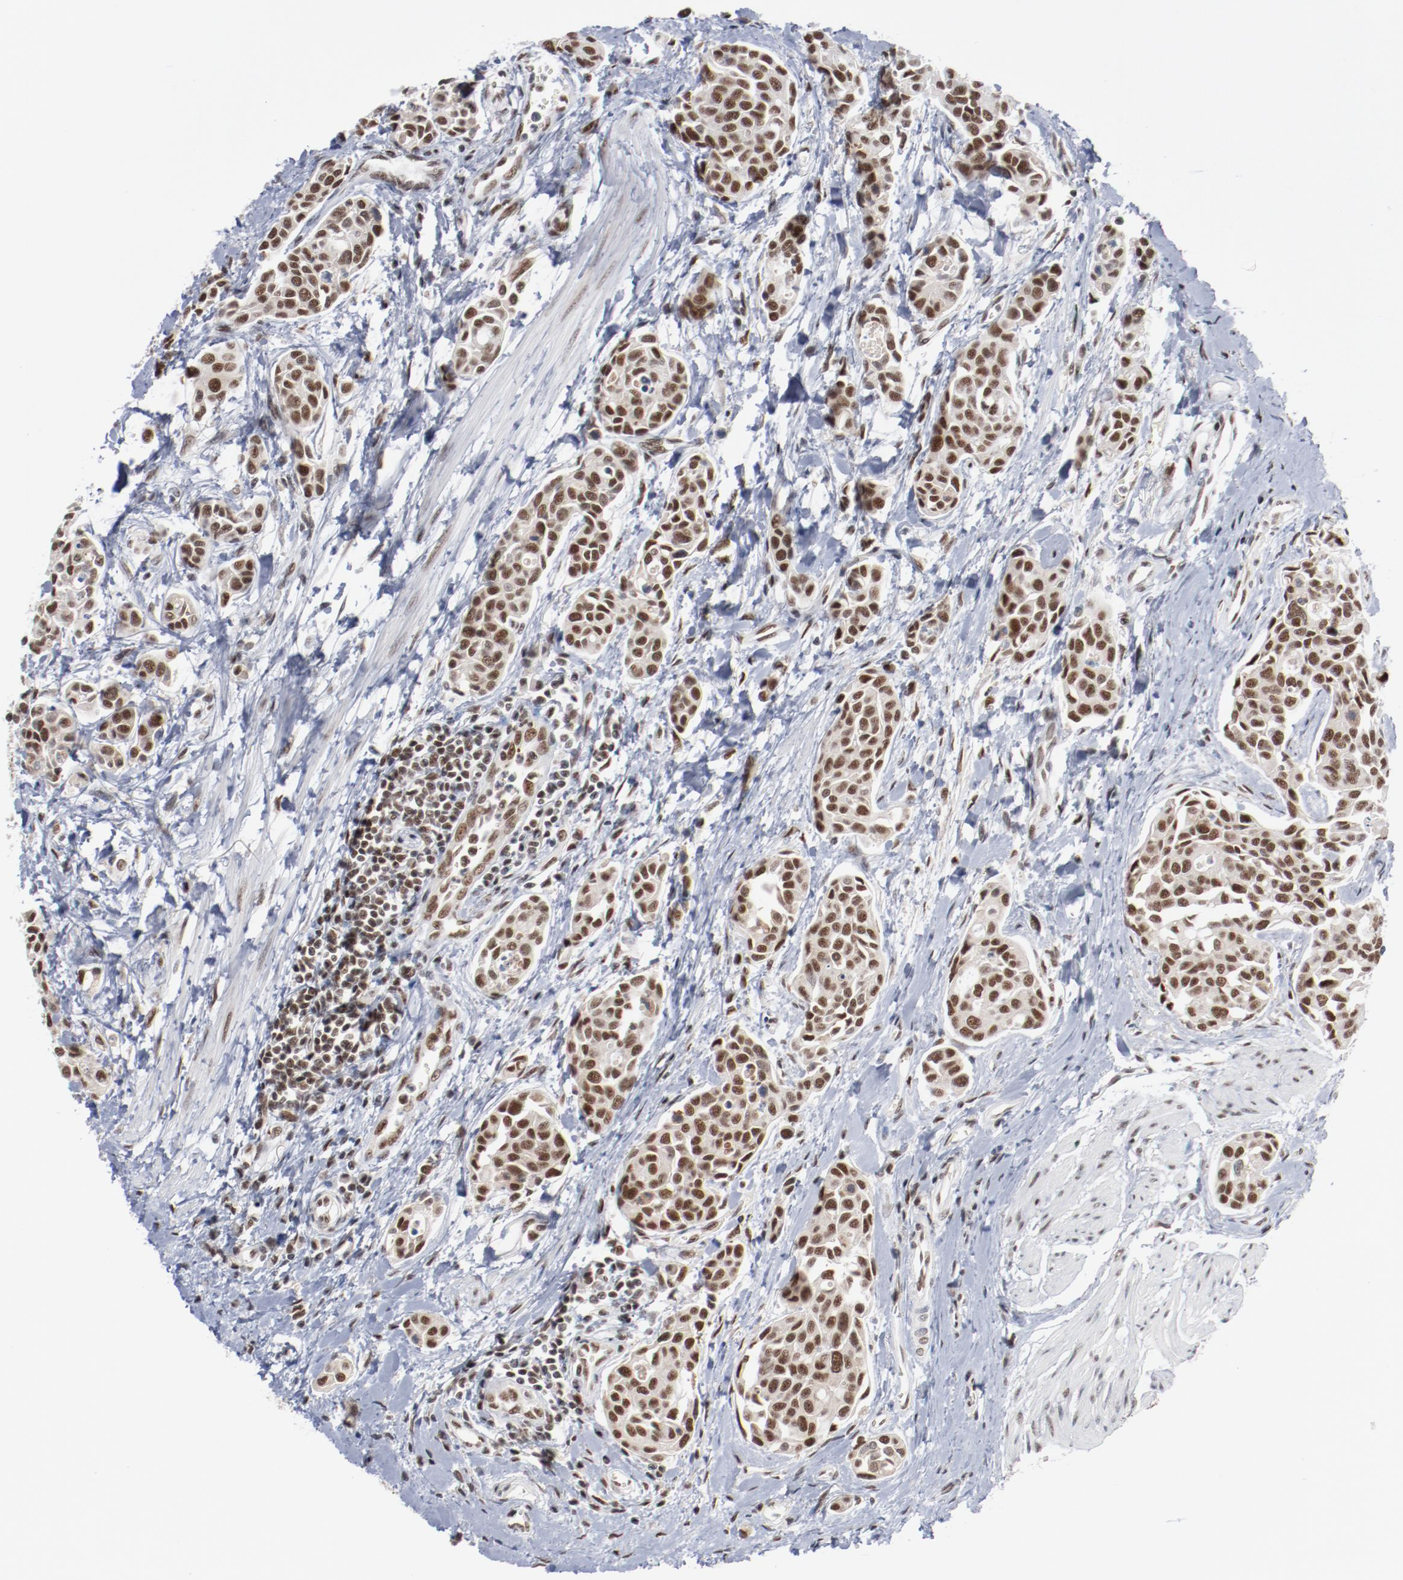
{"staining": {"intensity": "moderate", "quantity": ">75%", "location": "nuclear"}, "tissue": "urothelial cancer", "cell_type": "Tumor cells", "image_type": "cancer", "snomed": [{"axis": "morphology", "description": "Urothelial carcinoma, High grade"}, {"axis": "topography", "description": "Urinary bladder"}], "caption": "Urothelial cancer was stained to show a protein in brown. There is medium levels of moderate nuclear staining in approximately >75% of tumor cells.", "gene": "BUB3", "patient": {"sex": "male", "age": 78}}